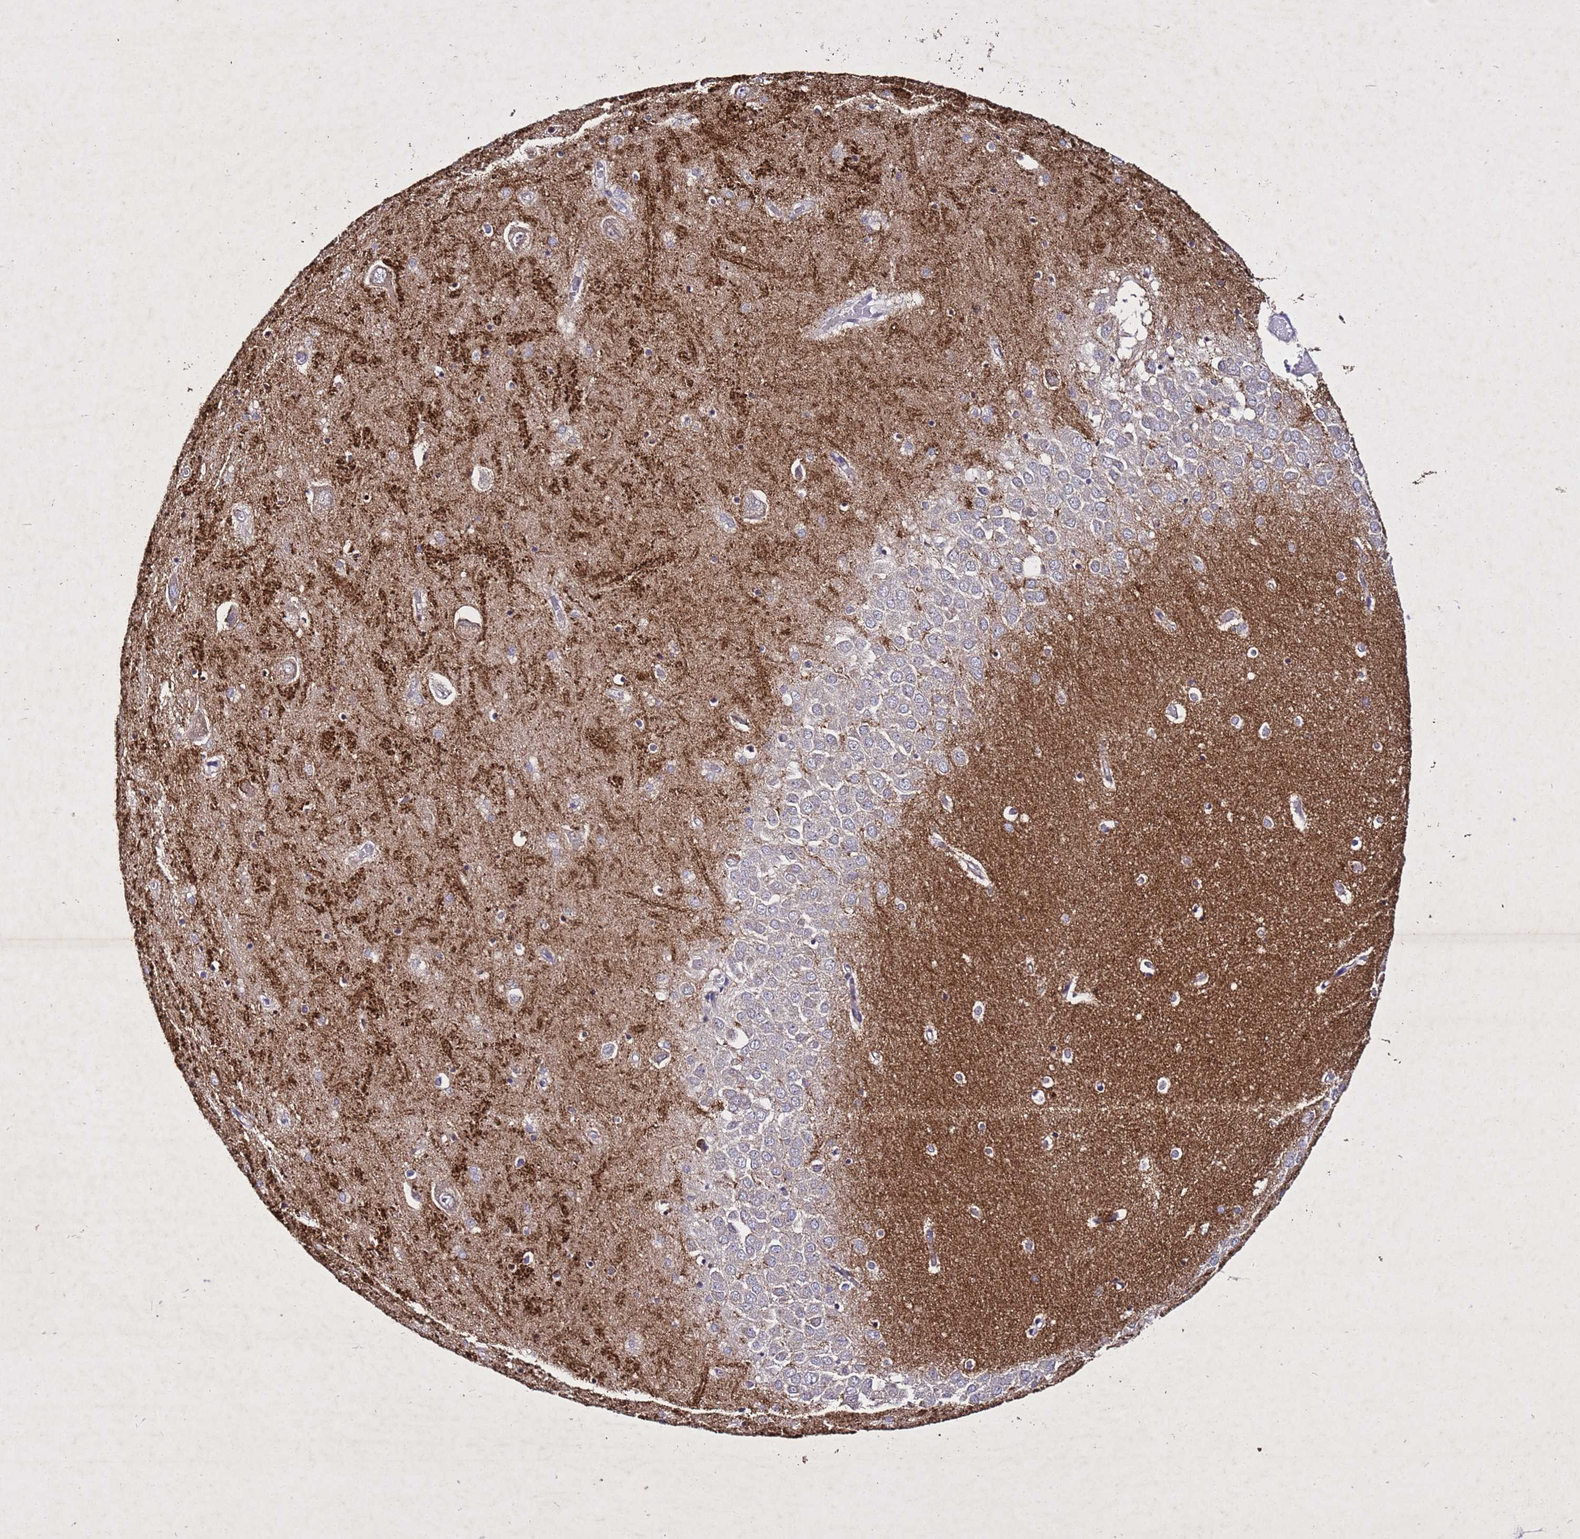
{"staining": {"intensity": "weak", "quantity": "<25%", "location": "cytoplasmic/membranous"}, "tissue": "hippocampus", "cell_type": "Glial cells", "image_type": "normal", "snomed": [{"axis": "morphology", "description": "Normal tissue, NOS"}, {"axis": "topography", "description": "Hippocampus"}], "caption": "The IHC image has no significant positivity in glial cells of hippocampus.", "gene": "SV2B", "patient": {"sex": "male", "age": 70}}